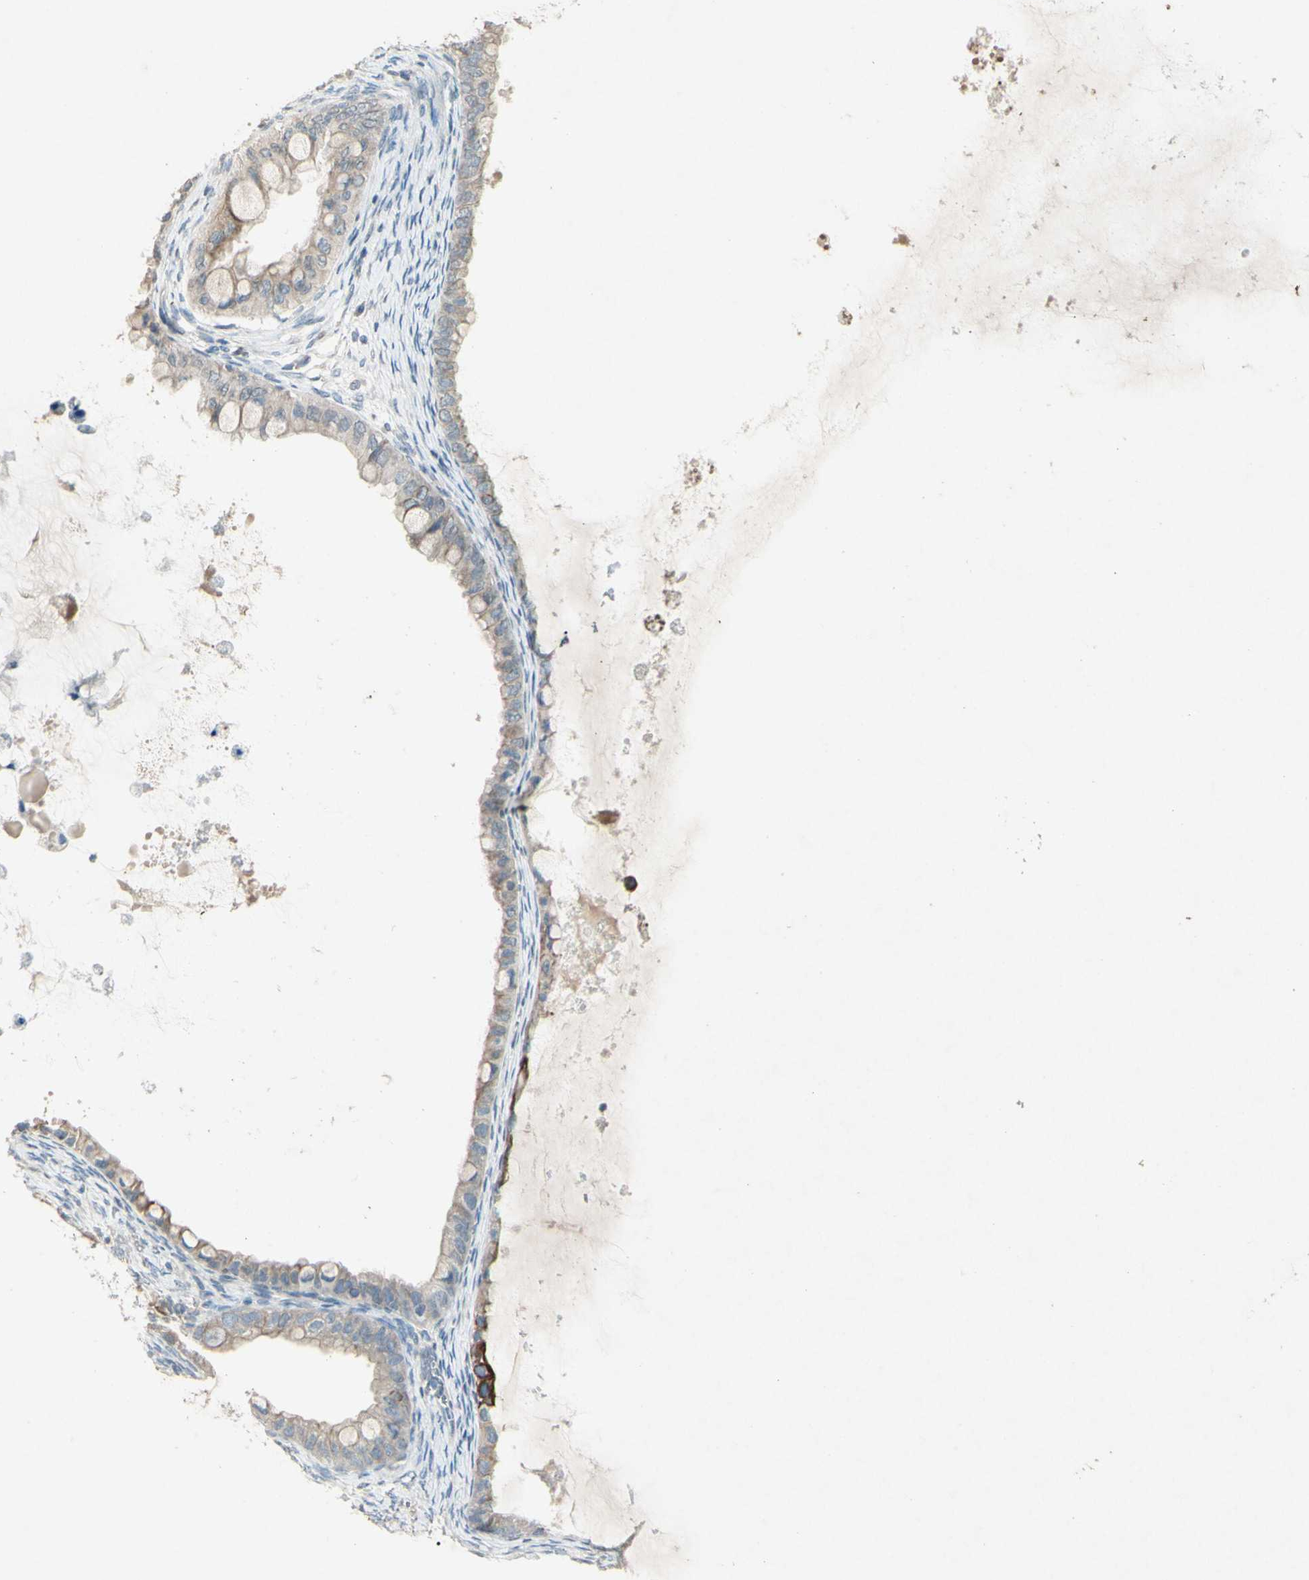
{"staining": {"intensity": "moderate", "quantity": ">75%", "location": "cytoplasmic/membranous"}, "tissue": "ovarian cancer", "cell_type": "Tumor cells", "image_type": "cancer", "snomed": [{"axis": "morphology", "description": "Cystadenocarcinoma, mucinous, NOS"}, {"axis": "topography", "description": "Ovary"}], "caption": "A medium amount of moderate cytoplasmic/membranous staining is identified in about >75% of tumor cells in ovarian cancer tissue.", "gene": "TIMM21", "patient": {"sex": "female", "age": 80}}